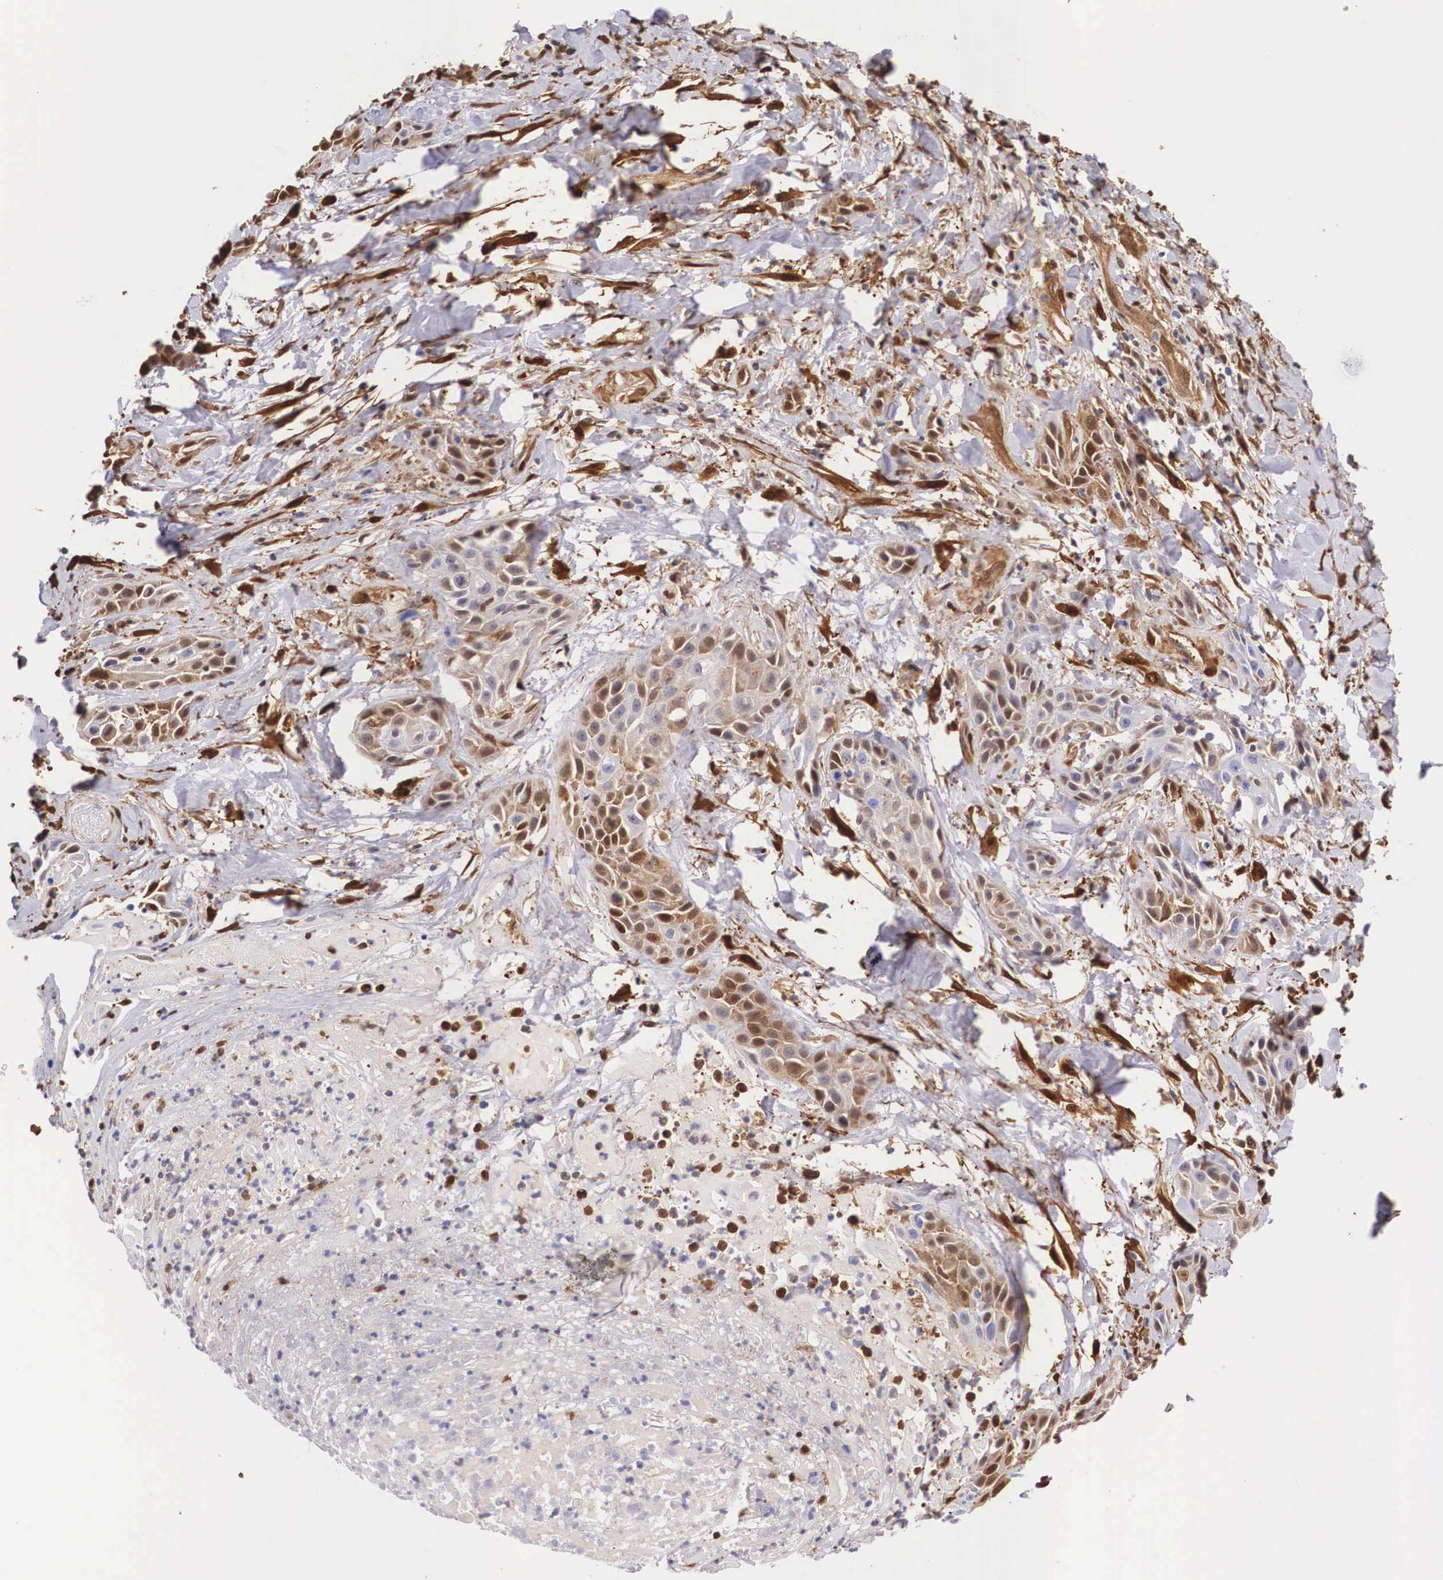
{"staining": {"intensity": "moderate", "quantity": "25%-75%", "location": "nuclear"}, "tissue": "skin cancer", "cell_type": "Tumor cells", "image_type": "cancer", "snomed": [{"axis": "morphology", "description": "Squamous cell carcinoma, NOS"}, {"axis": "topography", "description": "Skin"}, {"axis": "topography", "description": "Anal"}], "caption": "A high-resolution micrograph shows immunohistochemistry (IHC) staining of squamous cell carcinoma (skin), which demonstrates moderate nuclear expression in about 25%-75% of tumor cells. The staining was performed using DAB to visualize the protein expression in brown, while the nuclei were stained in blue with hematoxylin (Magnification: 20x).", "gene": "LGALS1", "patient": {"sex": "male", "age": 64}}